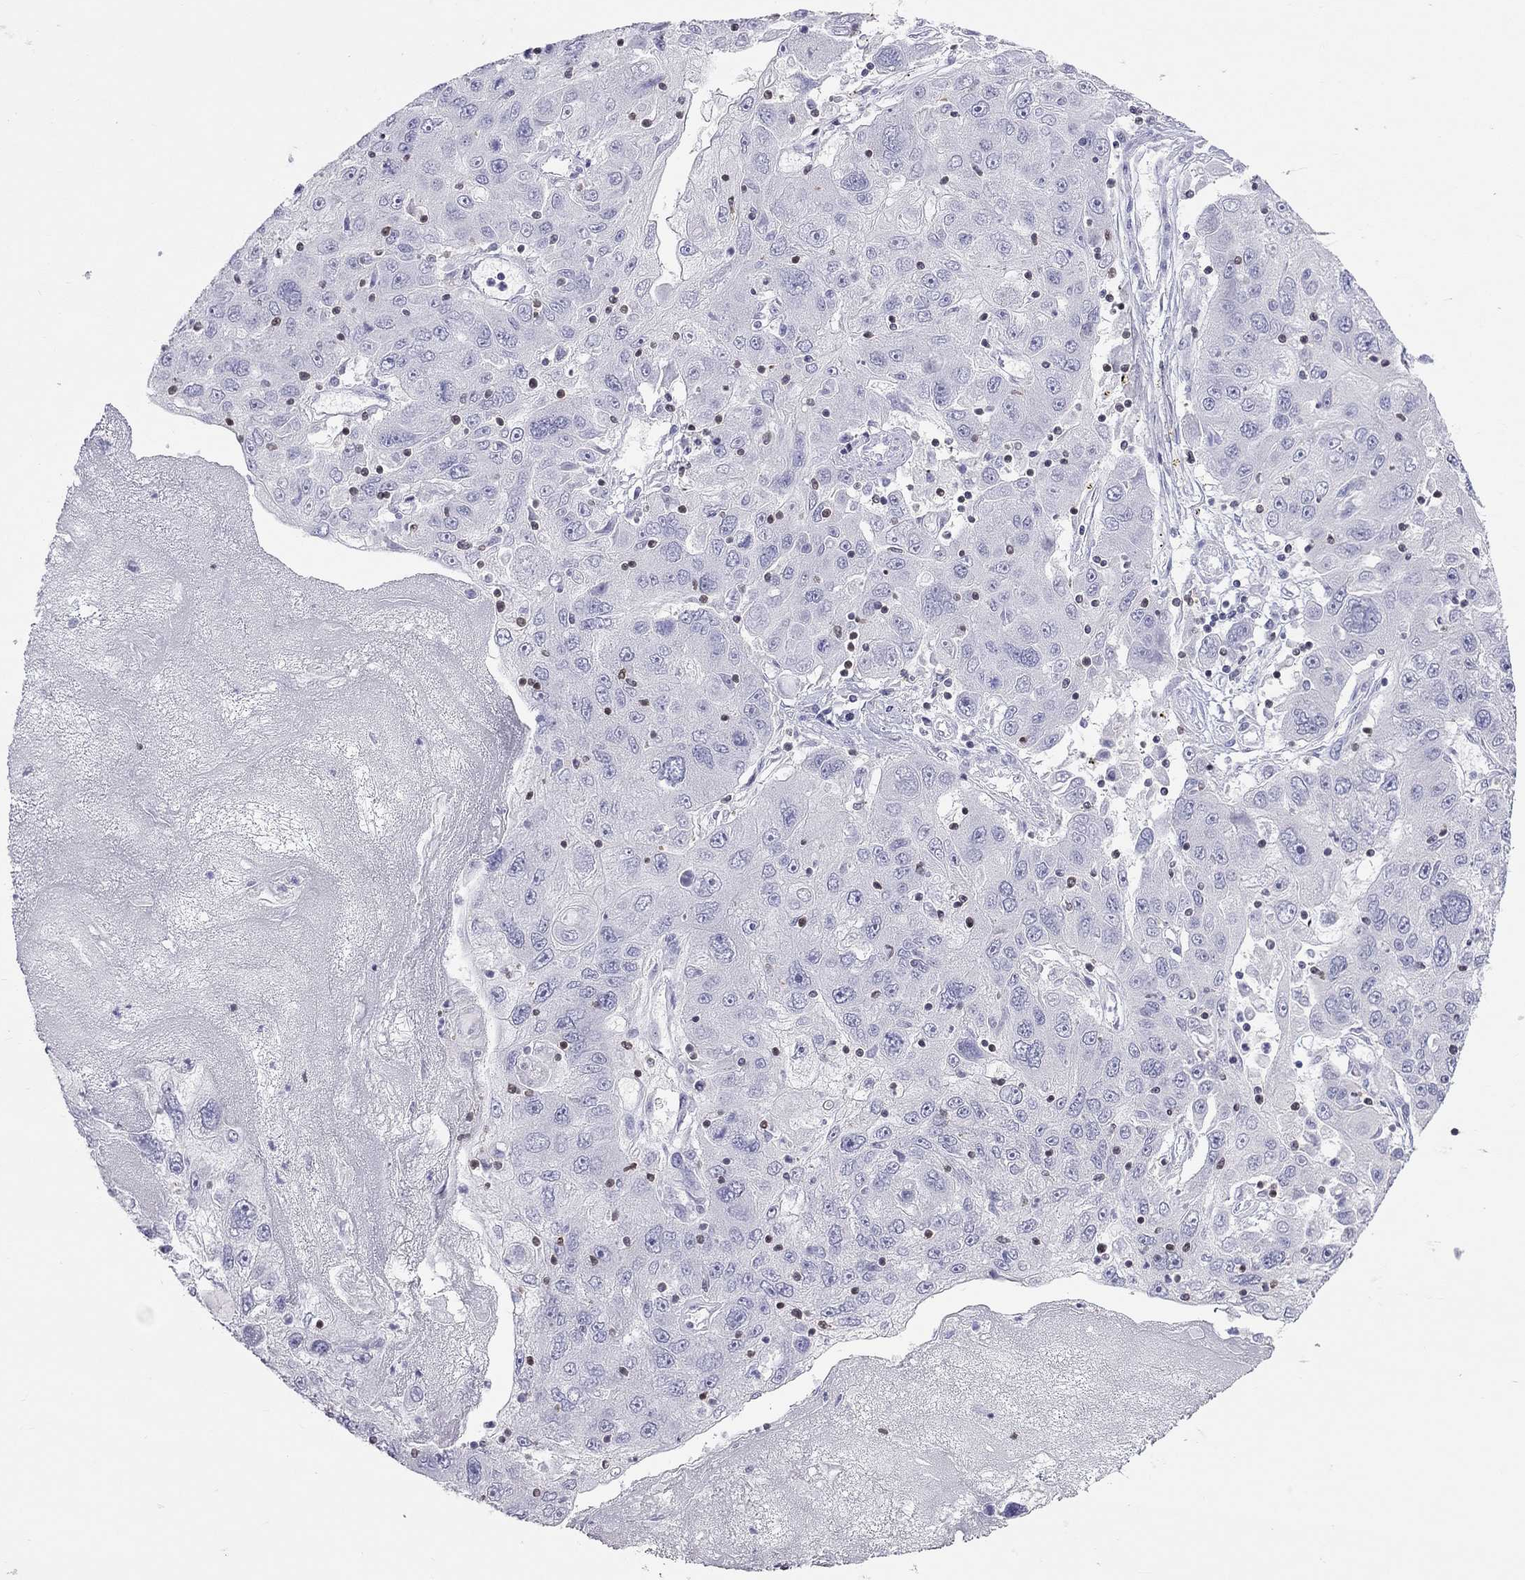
{"staining": {"intensity": "negative", "quantity": "none", "location": "none"}, "tissue": "stomach cancer", "cell_type": "Tumor cells", "image_type": "cancer", "snomed": [{"axis": "morphology", "description": "Adenocarcinoma, NOS"}, {"axis": "topography", "description": "Stomach"}], "caption": "Stomach adenocarcinoma stained for a protein using immunohistochemistry (IHC) reveals no staining tumor cells.", "gene": "SH2D2A", "patient": {"sex": "male", "age": 56}}